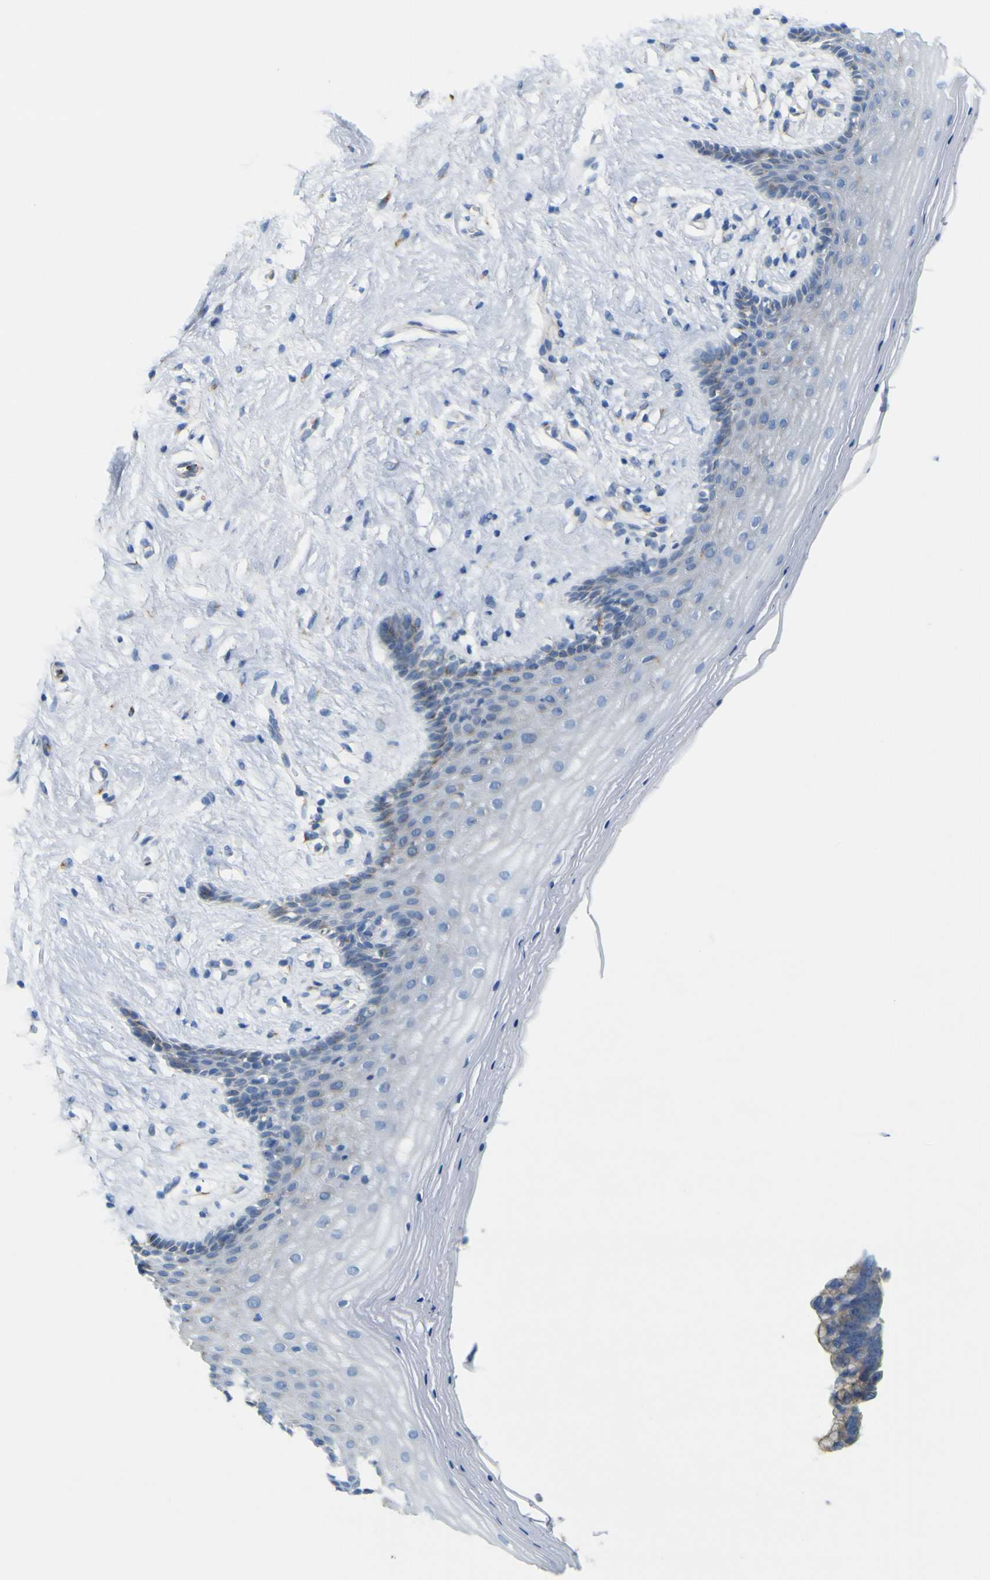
{"staining": {"intensity": "weak", "quantity": "<25%", "location": "cytoplasmic/membranous"}, "tissue": "vagina", "cell_type": "Squamous epithelial cells", "image_type": "normal", "snomed": [{"axis": "morphology", "description": "Normal tissue, NOS"}, {"axis": "topography", "description": "Vagina"}], "caption": "Immunohistochemistry (IHC) micrograph of benign vagina: vagina stained with DAB (3,3'-diaminobenzidine) displays no significant protein expression in squamous epithelial cells.", "gene": "IGF2R", "patient": {"sex": "female", "age": 44}}